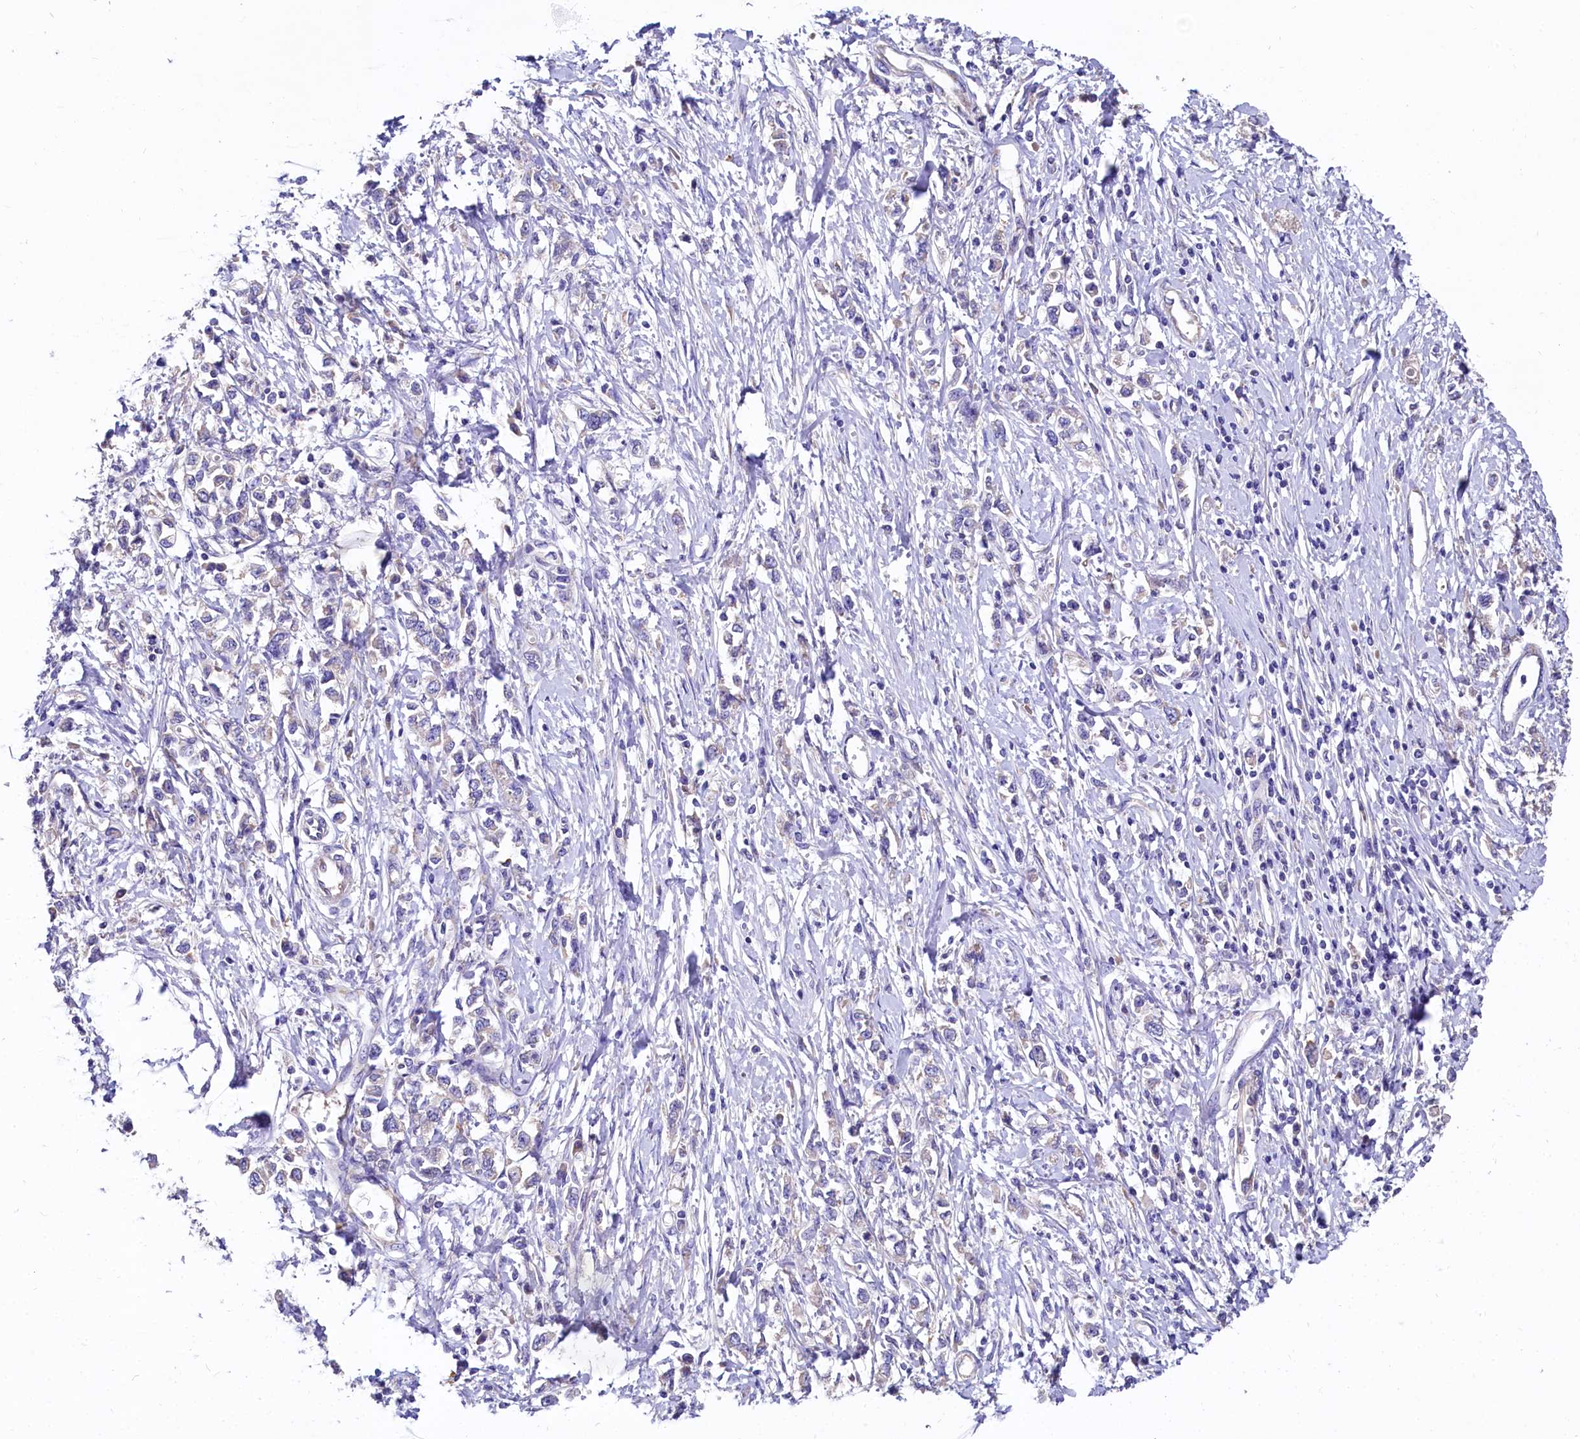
{"staining": {"intensity": "negative", "quantity": "none", "location": "none"}, "tissue": "stomach cancer", "cell_type": "Tumor cells", "image_type": "cancer", "snomed": [{"axis": "morphology", "description": "Adenocarcinoma, NOS"}, {"axis": "topography", "description": "Stomach"}], "caption": "The IHC photomicrograph has no significant expression in tumor cells of stomach cancer tissue.", "gene": "QARS1", "patient": {"sex": "female", "age": 76}}